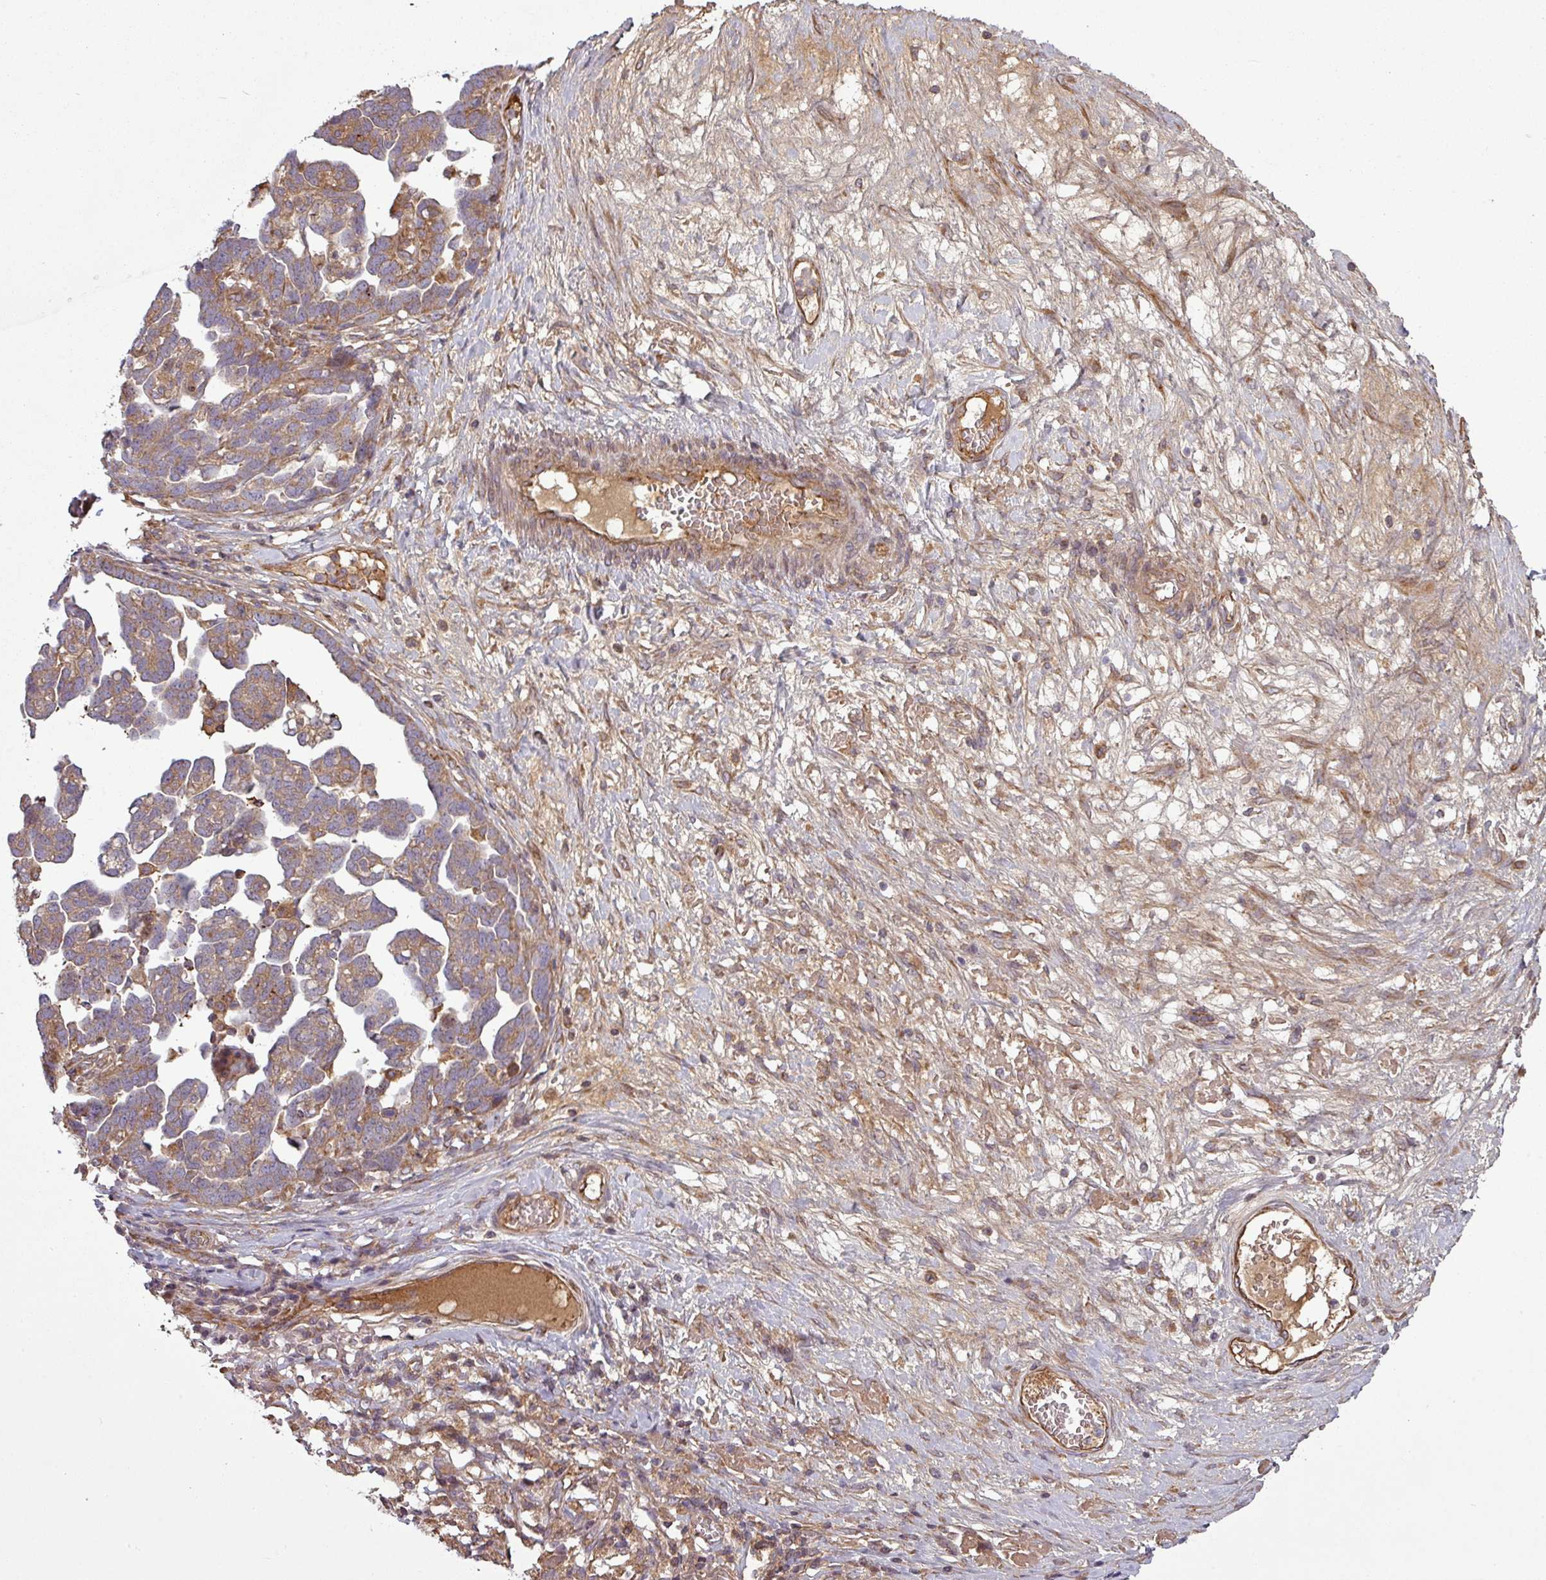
{"staining": {"intensity": "weak", "quantity": "25%-75%", "location": "cytoplasmic/membranous"}, "tissue": "ovarian cancer", "cell_type": "Tumor cells", "image_type": "cancer", "snomed": [{"axis": "morphology", "description": "Cystadenocarcinoma, serous, NOS"}, {"axis": "topography", "description": "Ovary"}], "caption": "Serous cystadenocarcinoma (ovarian) stained for a protein (brown) exhibits weak cytoplasmic/membranous positive staining in about 25%-75% of tumor cells.", "gene": "SNRNP25", "patient": {"sex": "female", "age": 54}}